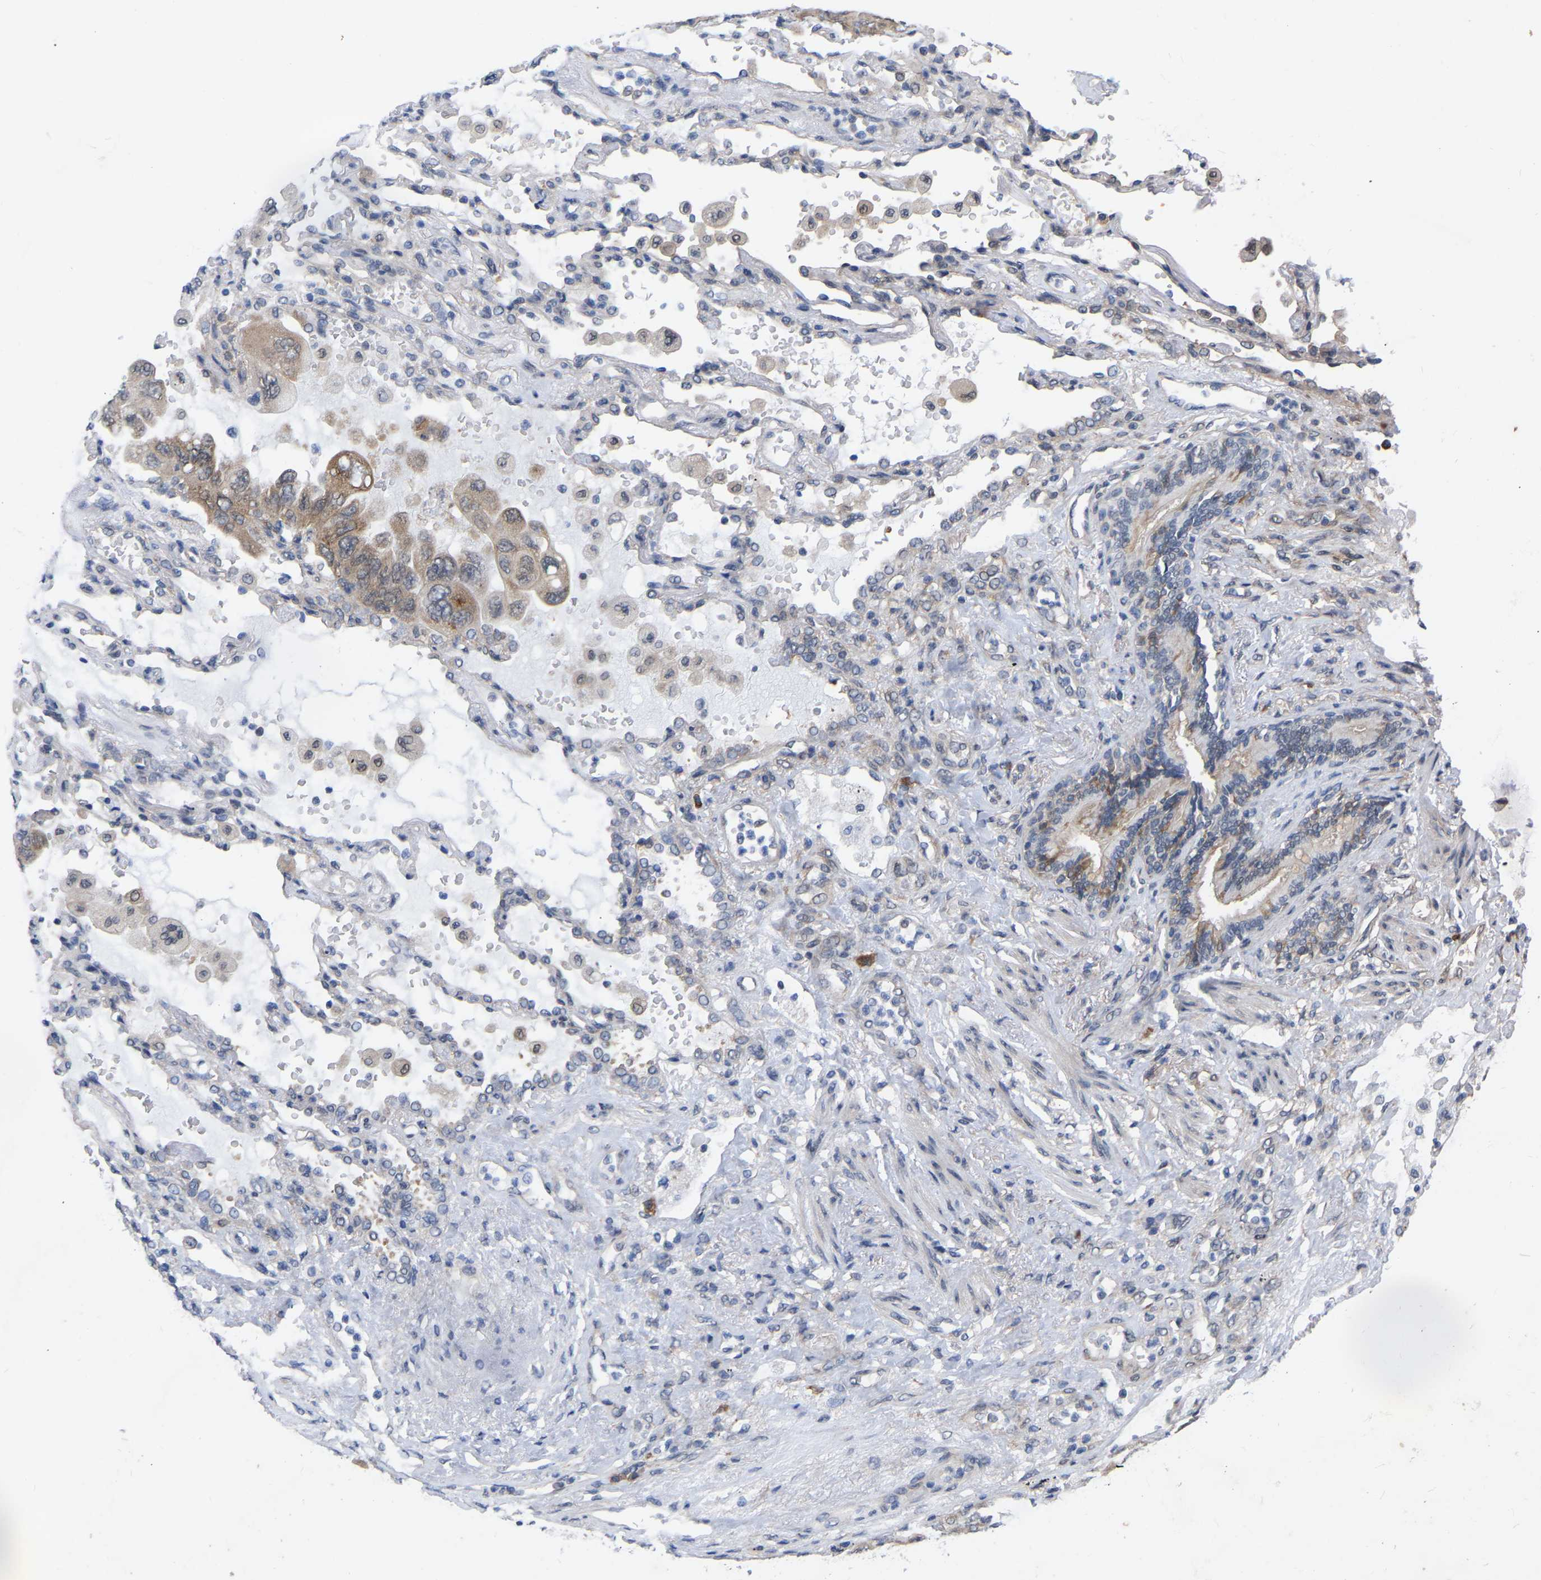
{"staining": {"intensity": "moderate", "quantity": "<25%", "location": "cytoplasmic/membranous"}, "tissue": "lung cancer", "cell_type": "Tumor cells", "image_type": "cancer", "snomed": [{"axis": "morphology", "description": "Squamous cell carcinoma, NOS"}, {"axis": "topography", "description": "Lung"}], "caption": "Protein expression analysis of human lung cancer reveals moderate cytoplasmic/membranous staining in approximately <25% of tumor cells.", "gene": "UBE4B", "patient": {"sex": "female", "age": 73}}